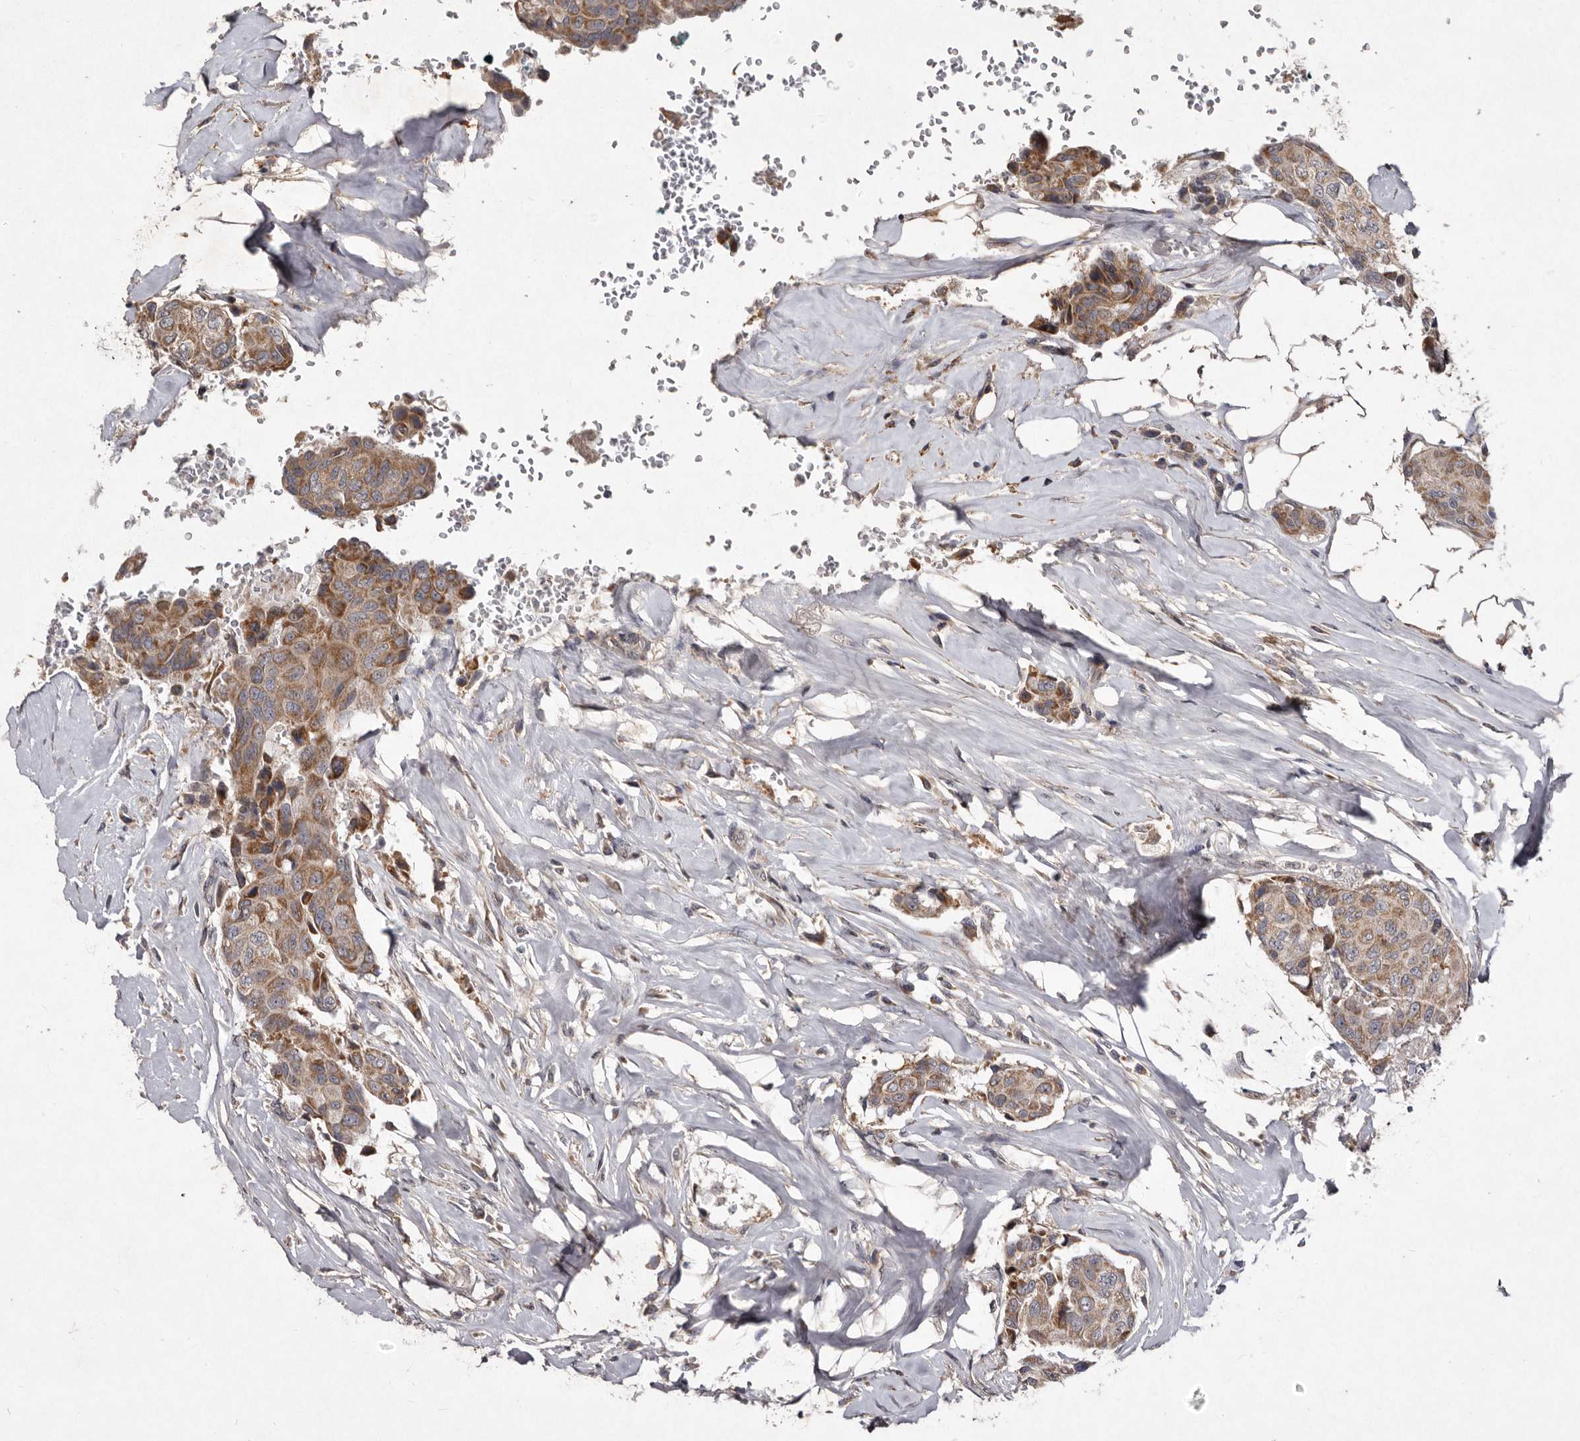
{"staining": {"intensity": "moderate", "quantity": ">75%", "location": "cytoplasmic/membranous"}, "tissue": "breast cancer", "cell_type": "Tumor cells", "image_type": "cancer", "snomed": [{"axis": "morphology", "description": "Duct carcinoma"}, {"axis": "topography", "description": "Breast"}], "caption": "Immunohistochemical staining of breast cancer (infiltrating ductal carcinoma) demonstrates moderate cytoplasmic/membranous protein positivity in about >75% of tumor cells.", "gene": "FLAD1", "patient": {"sex": "female", "age": 80}}